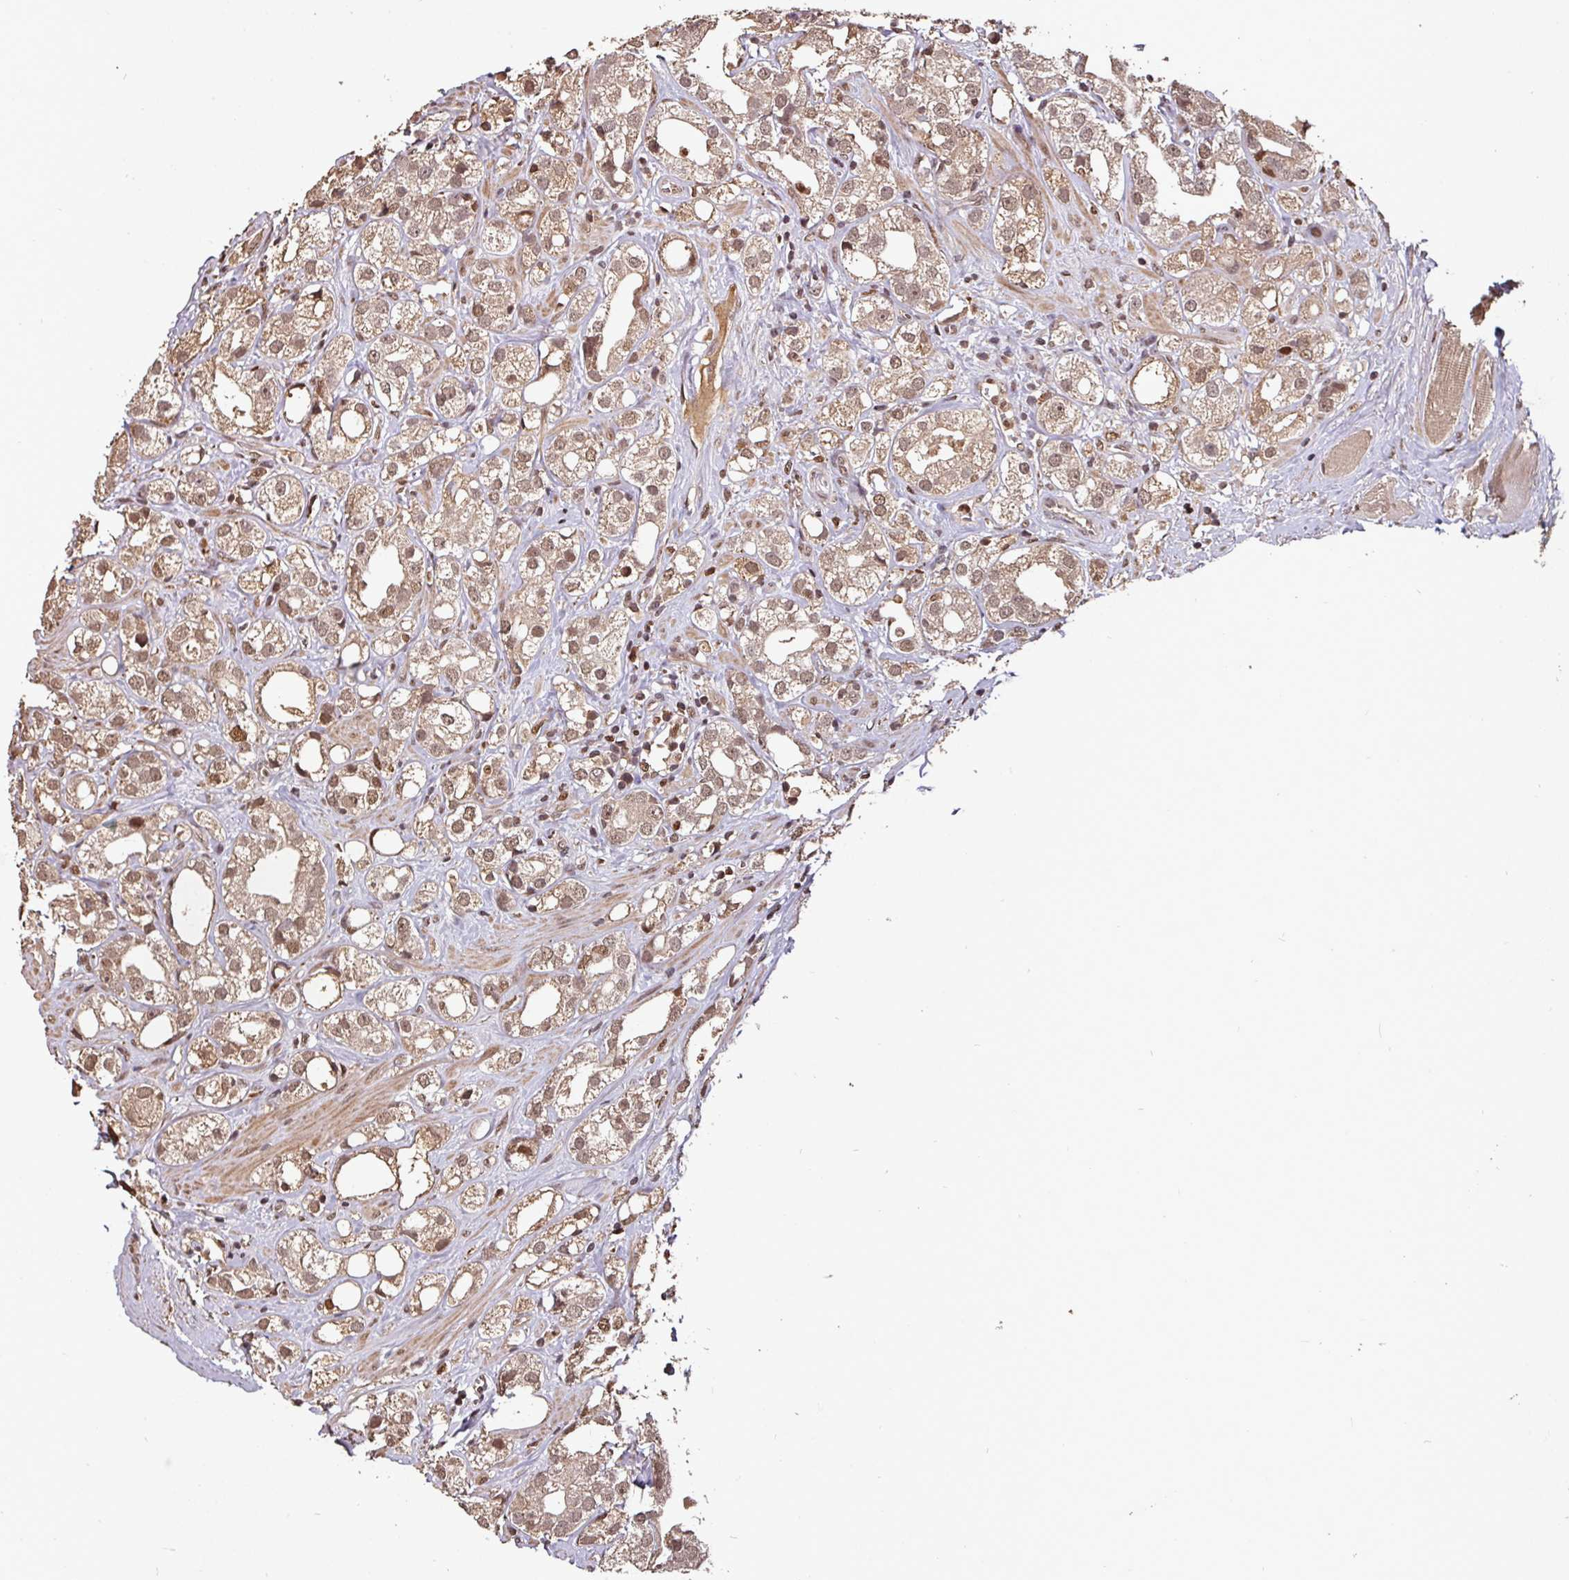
{"staining": {"intensity": "moderate", "quantity": ">75%", "location": "cytoplasmic/membranous,nuclear"}, "tissue": "prostate cancer", "cell_type": "Tumor cells", "image_type": "cancer", "snomed": [{"axis": "morphology", "description": "Adenocarcinoma, NOS"}, {"axis": "topography", "description": "Prostate"}], "caption": "Prostate cancer stained with DAB (3,3'-diaminobenzidine) immunohistochemistry (IHC) demonstrates medium levels of moderate cytoplasmic/membranous and nuclear staining in approximately >75% of tumor cells.", "gene": "POLD1", "patient": {"sex": "male", "age": 79}}